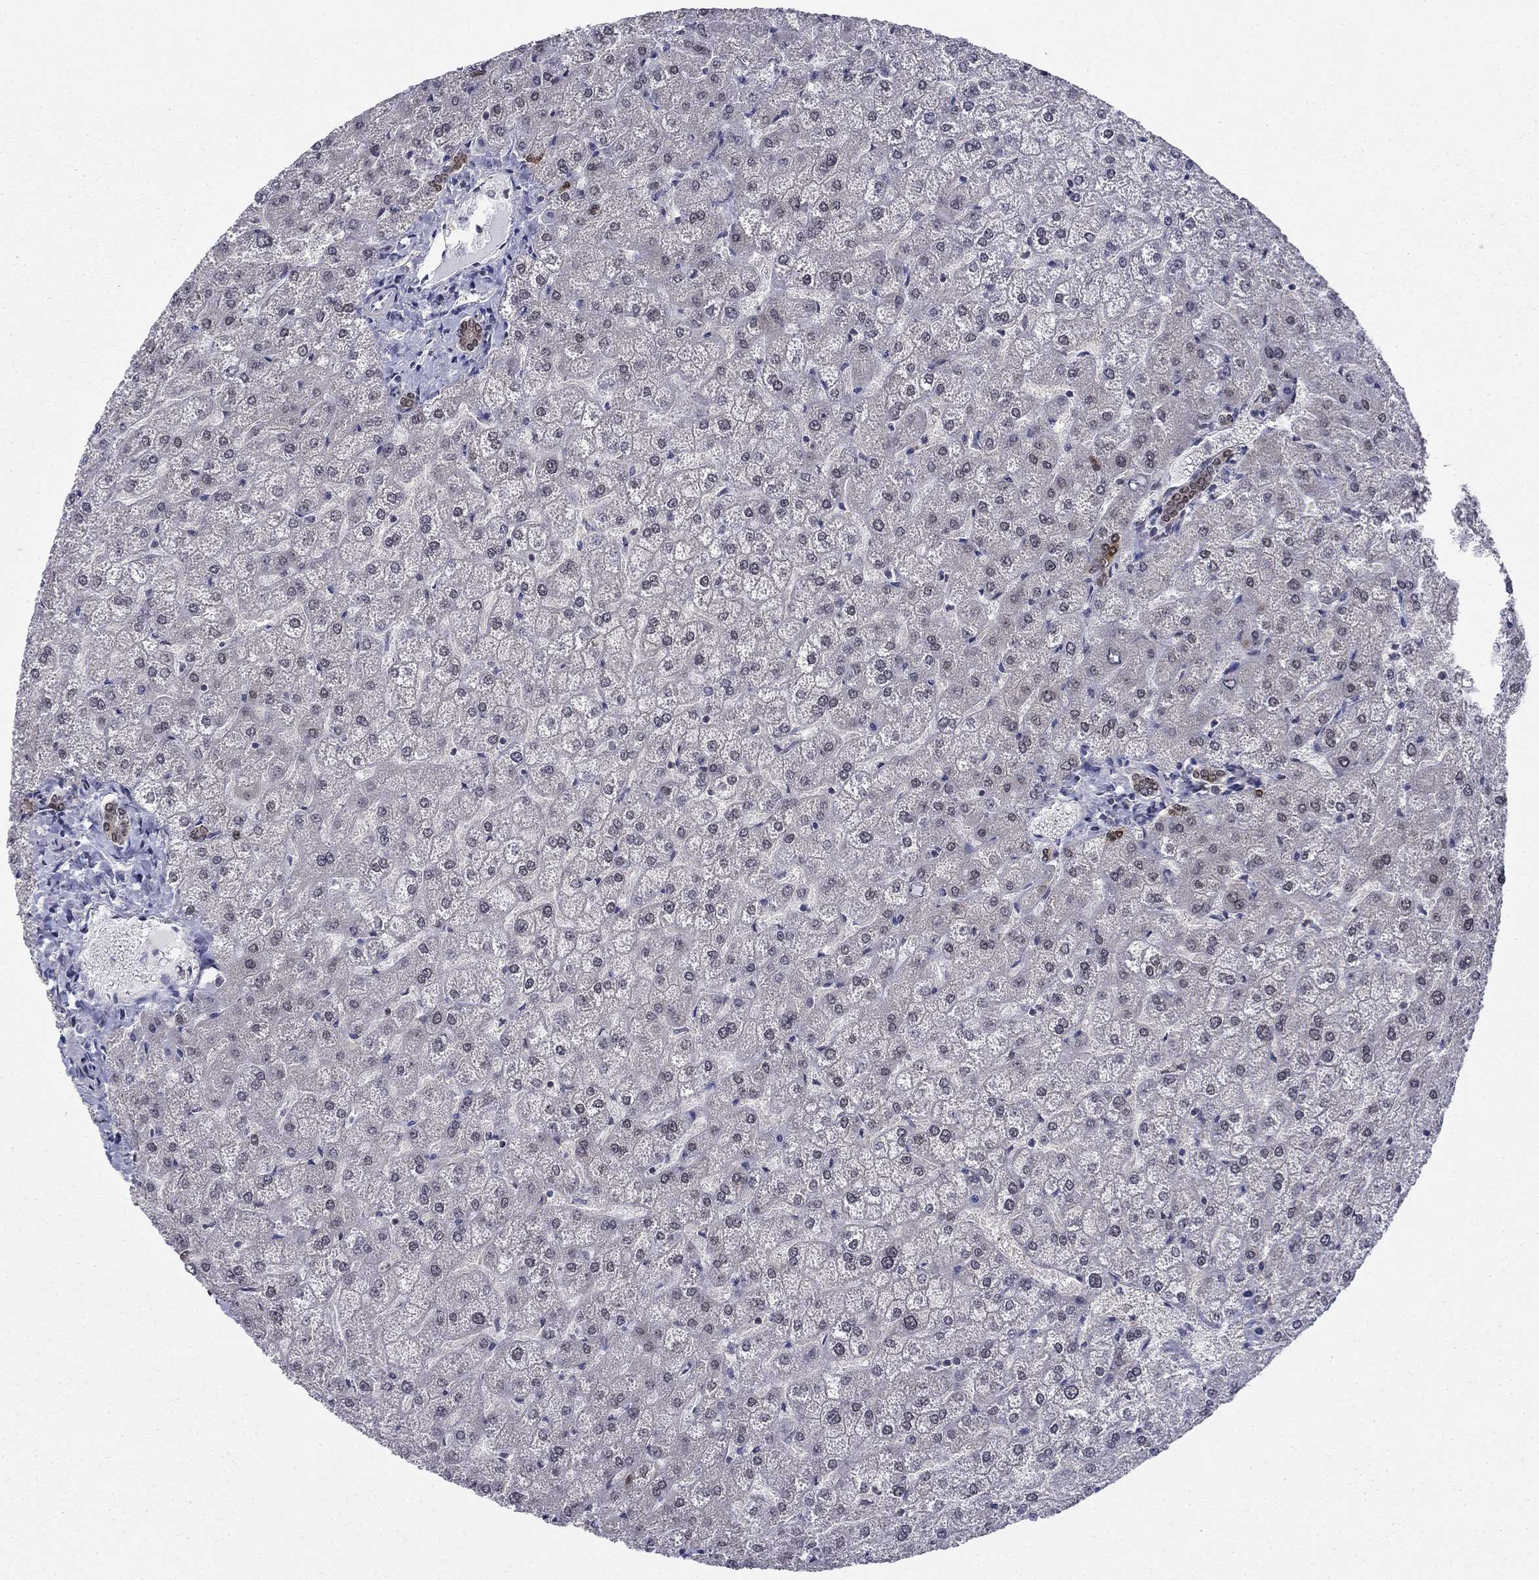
{"staining": {"intensity": "weak", "quantity": "25%-75%", "location": "cytoplasmic/membranous"}, "tissue": "liver", "cell_type": "Cholangiocytes", "image_type": "normal", "snomed": [{"axis": "morphology", "description": "Normal tissue, NOS"}, {"axis": "topography", "description": "Liver"}], "caption": "IHC (DAB) staining of unremarkable liver reveals weak cytoplasmic/membranous protein positivity in approximately 25%-75% of cholangiocytes.", "gene": "FKBP4", "patient": {"sex": "female", "age": 32}}